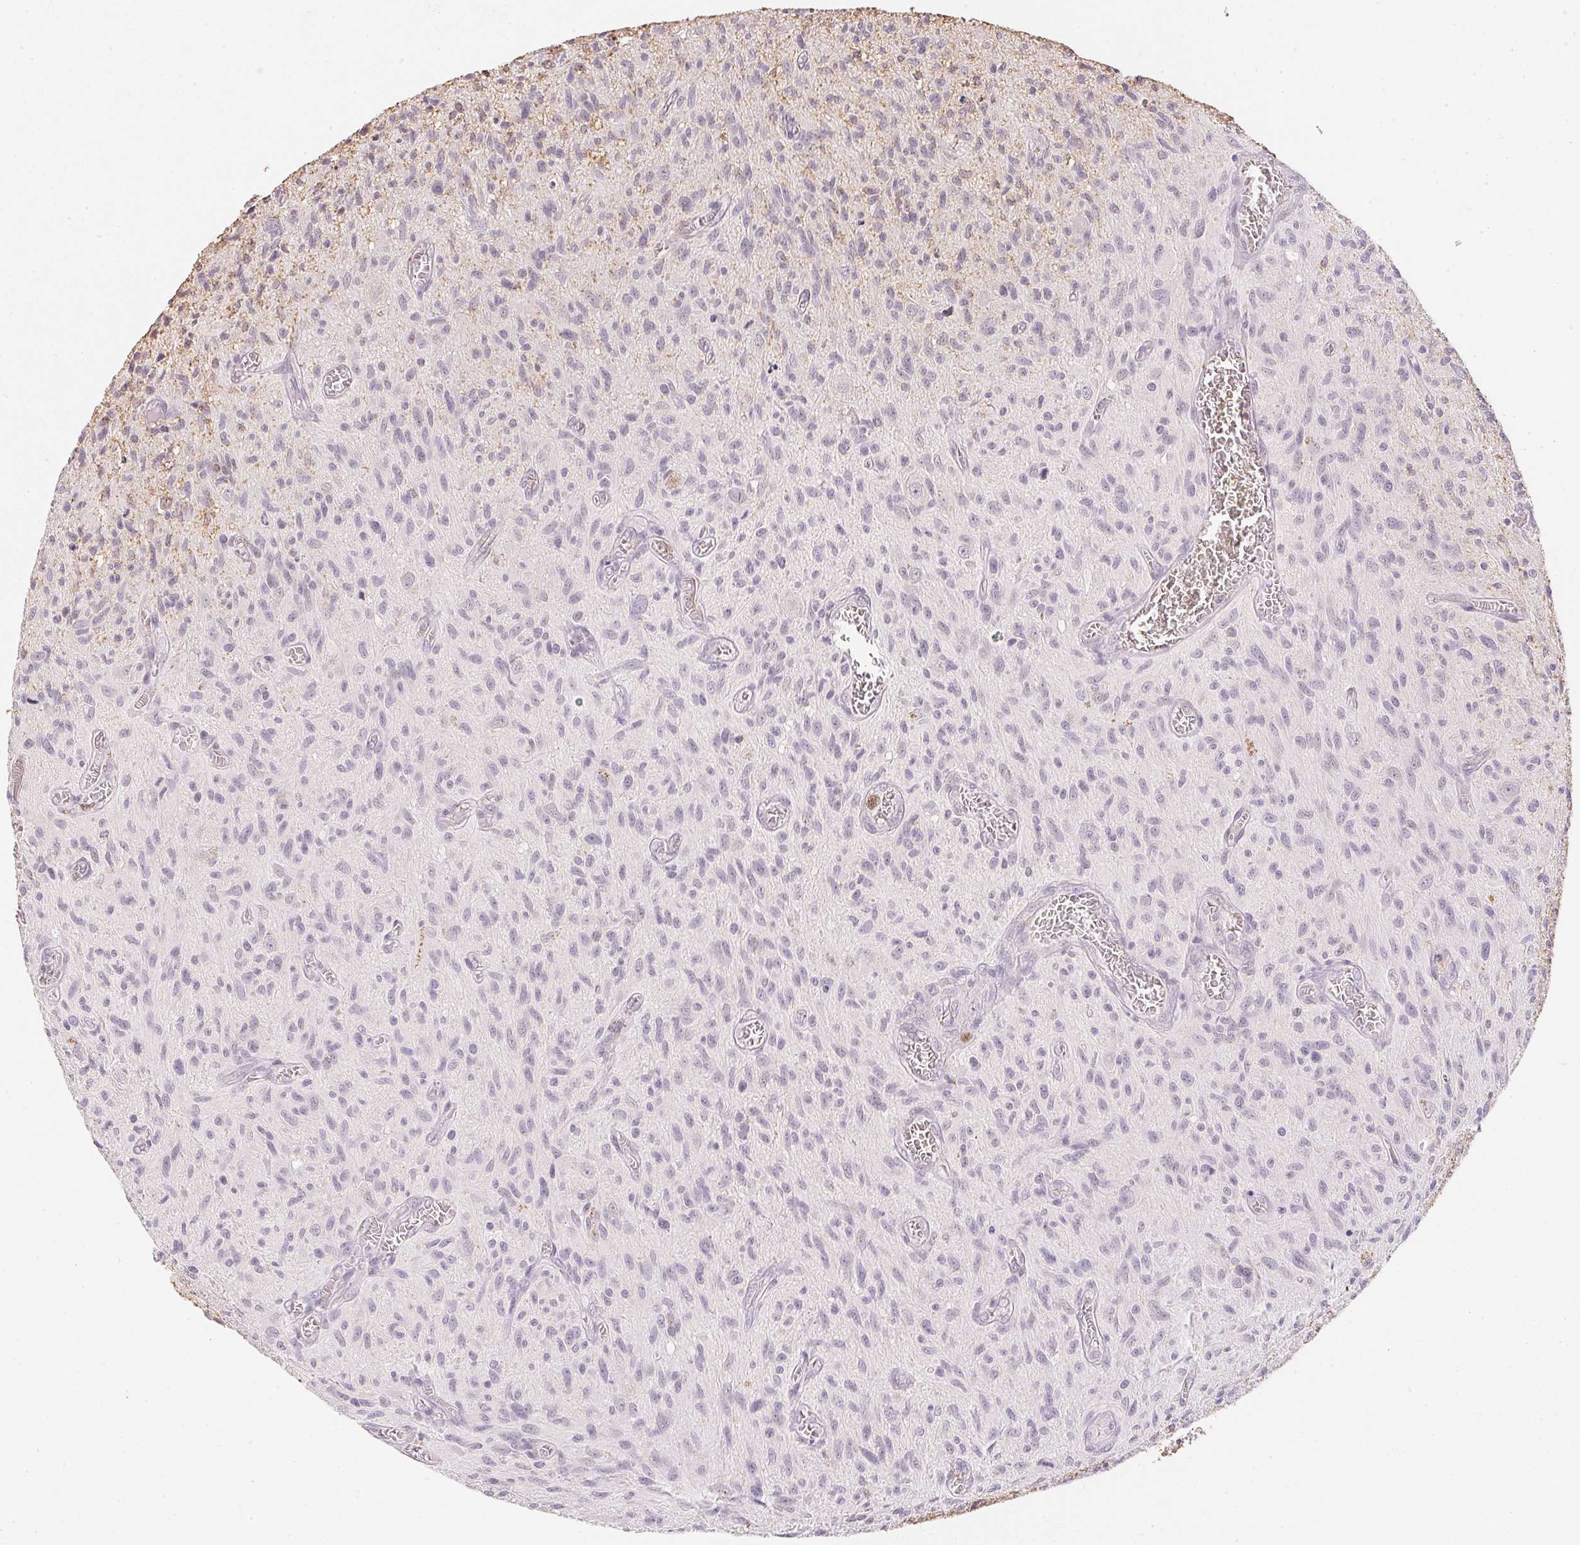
{"staining": {"intensity": "negative", "quantity": "none", "location": "none"}, "tissue": "glioma", "cell_type": "Tumor cells", "image_type": "cancer", "snomed": [{"axis": "morphology", "description": "Glioma, malignant, High grade"}, {"axis": "topography", "description": "Brain"}], "caption": "This is an immunohistochemistry photomicrograph of human glioma. There is no expression in tumor cells.", "gene": "SMTN", "patient": {"sex": "male", "age": 75}}